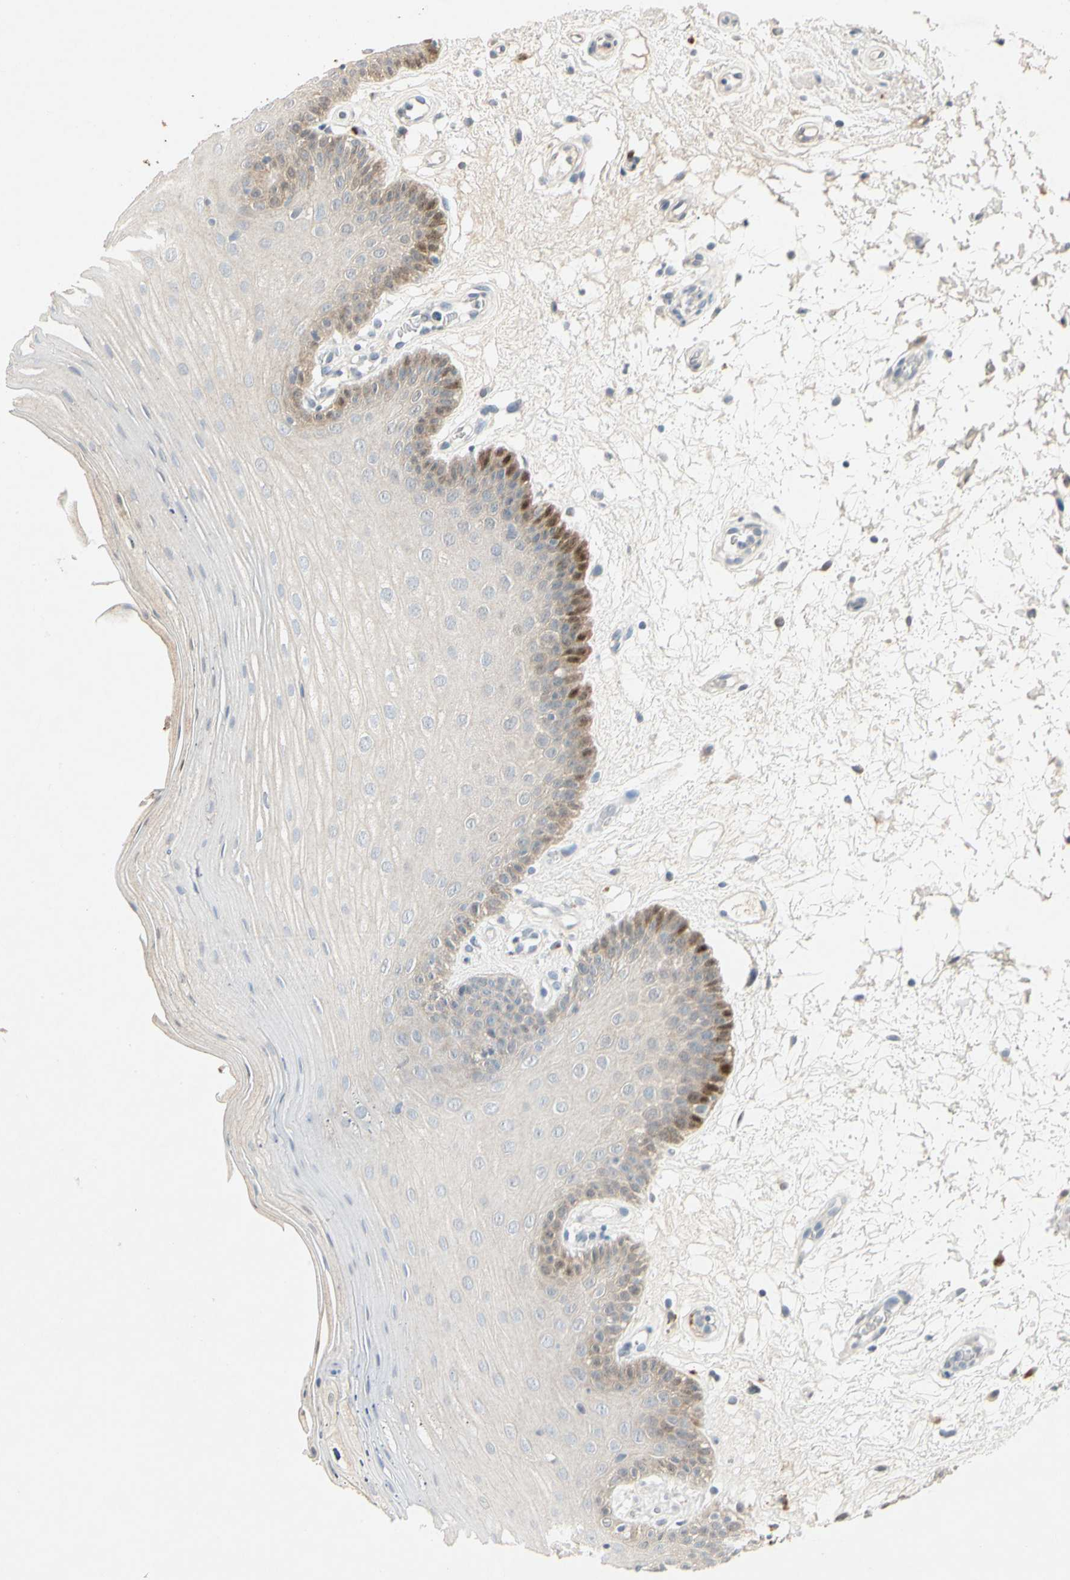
{"staining": {"intensity": "strong", "quantity": "<25%", "location": "nuclear"}, "tissue": "oral mucosa", "cell_type": "Squamous epithelial cells", "image_type": "normal", "snomed": [{"axis": "morphology", "description": "Normal tissue, NOS"}, {"axis": "morphology", "description": "Squamous cell carcinoma, NOS"}, {"axis": "topography", "description": "Skeletal muscle"}, {"axis": "topography", "description": "Oral tissue"}, {"axis": "topography", "description": "Head-Neck"}], "caption": "A photomicrograph of oral mucosa stained for a protein shows strong nuclear brown staining in squamous epithelial cells. (Stains: DAB in brown, nuclei in blue, Microscopy: brightfield microscopy at high magnification).", "gene": "HSPA1B", "patient": {"sex": "male", "age": 71}}